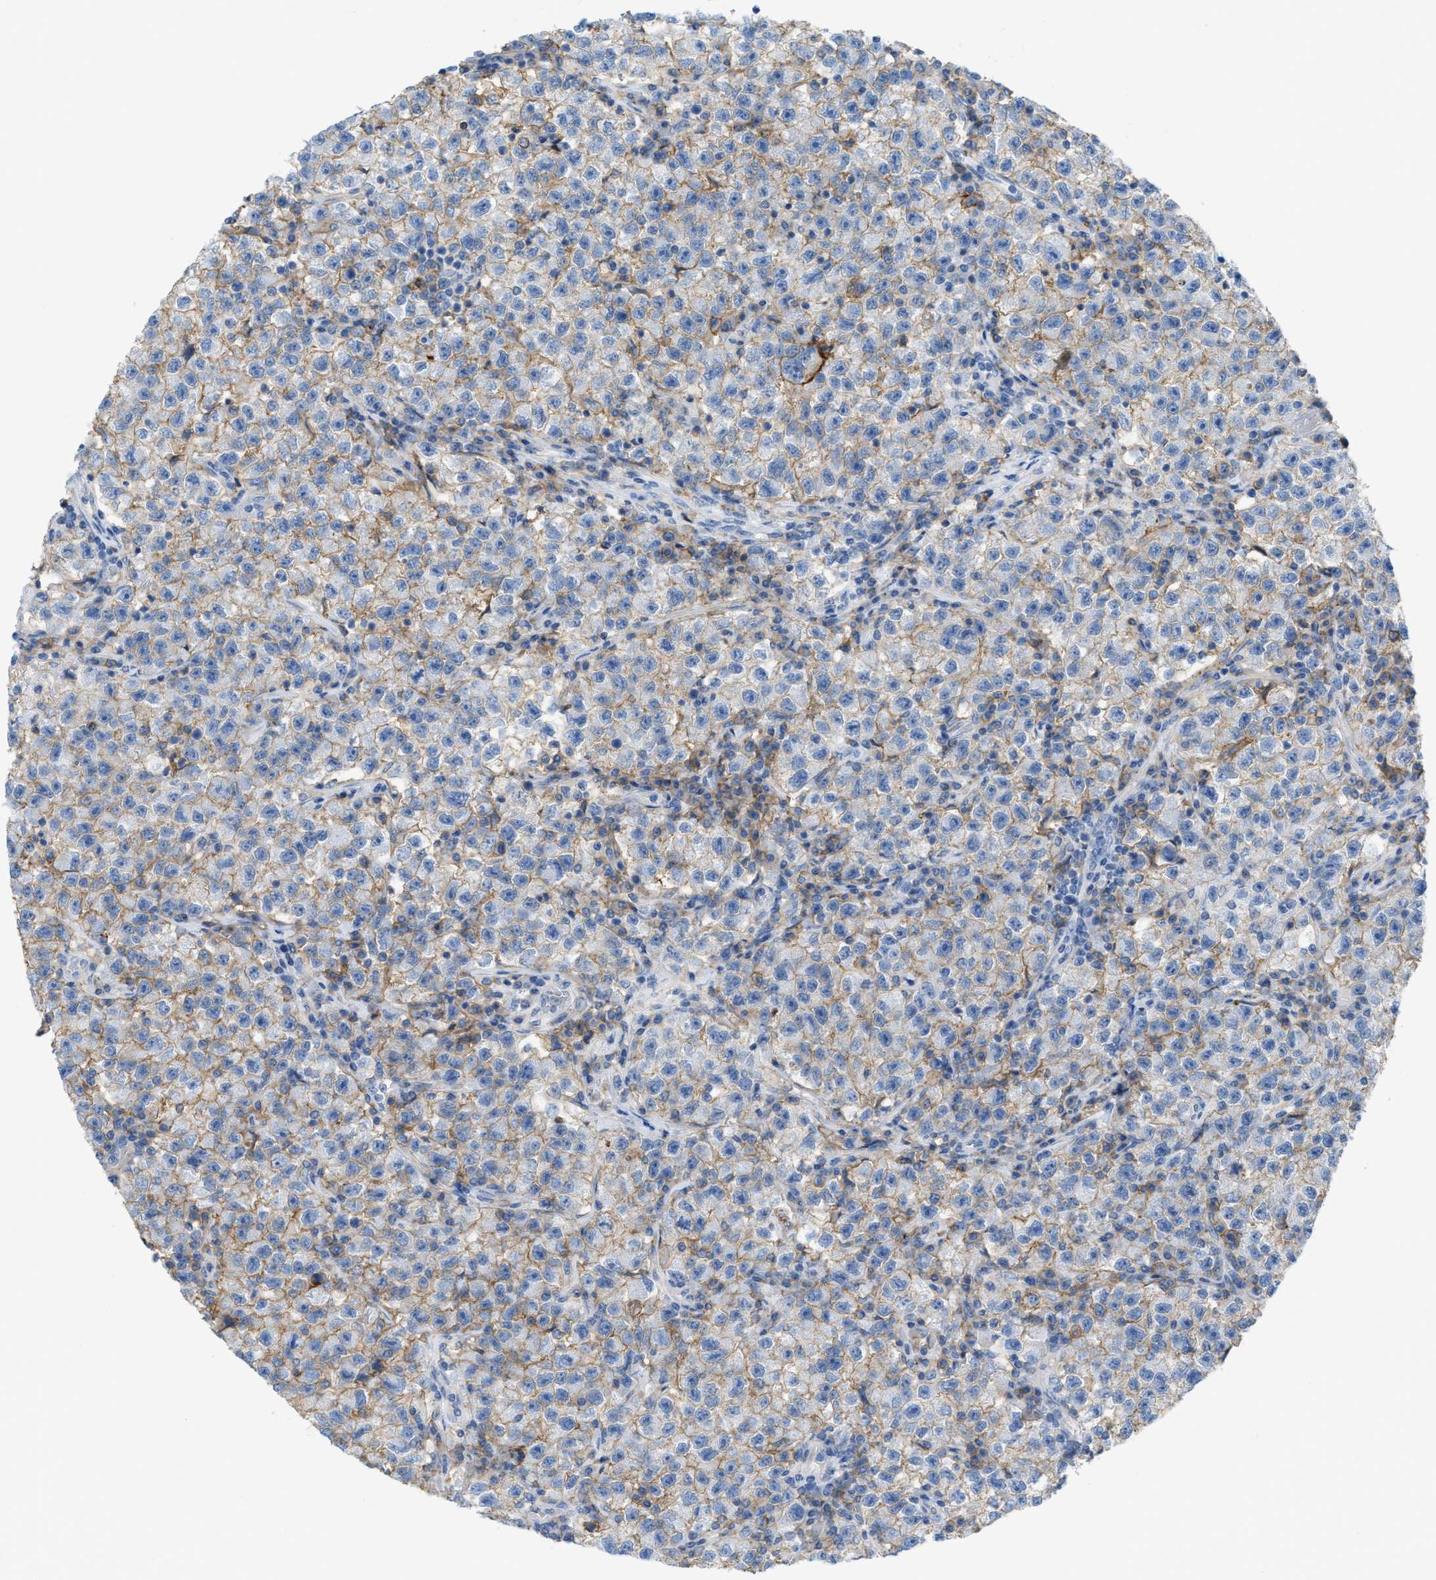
{"staining": {"intensity": "moderate", "quantity": "25%-75%", "location": "cytoplasmic/membranous"}, "tissue": "testis cancer", "cell_type": "Tumor cells", "image_type": "cancer", "snomed": [{"axis": "morphology", "description": "Seminoma, NOS"}, {"axis": "topography", "description": "Testis"}], "caption": "Immunohistochemical staining of human testis cancer (seminoma) exhibits moderate cytoplasmic/membranous protein expression in approximately 25%-75% of tumor cells. The protein of interest is shown in brown color, while the nuclei are stained blue.", "gene": "SLC3A2", "patient": {"sex": "male", "age": 22}}